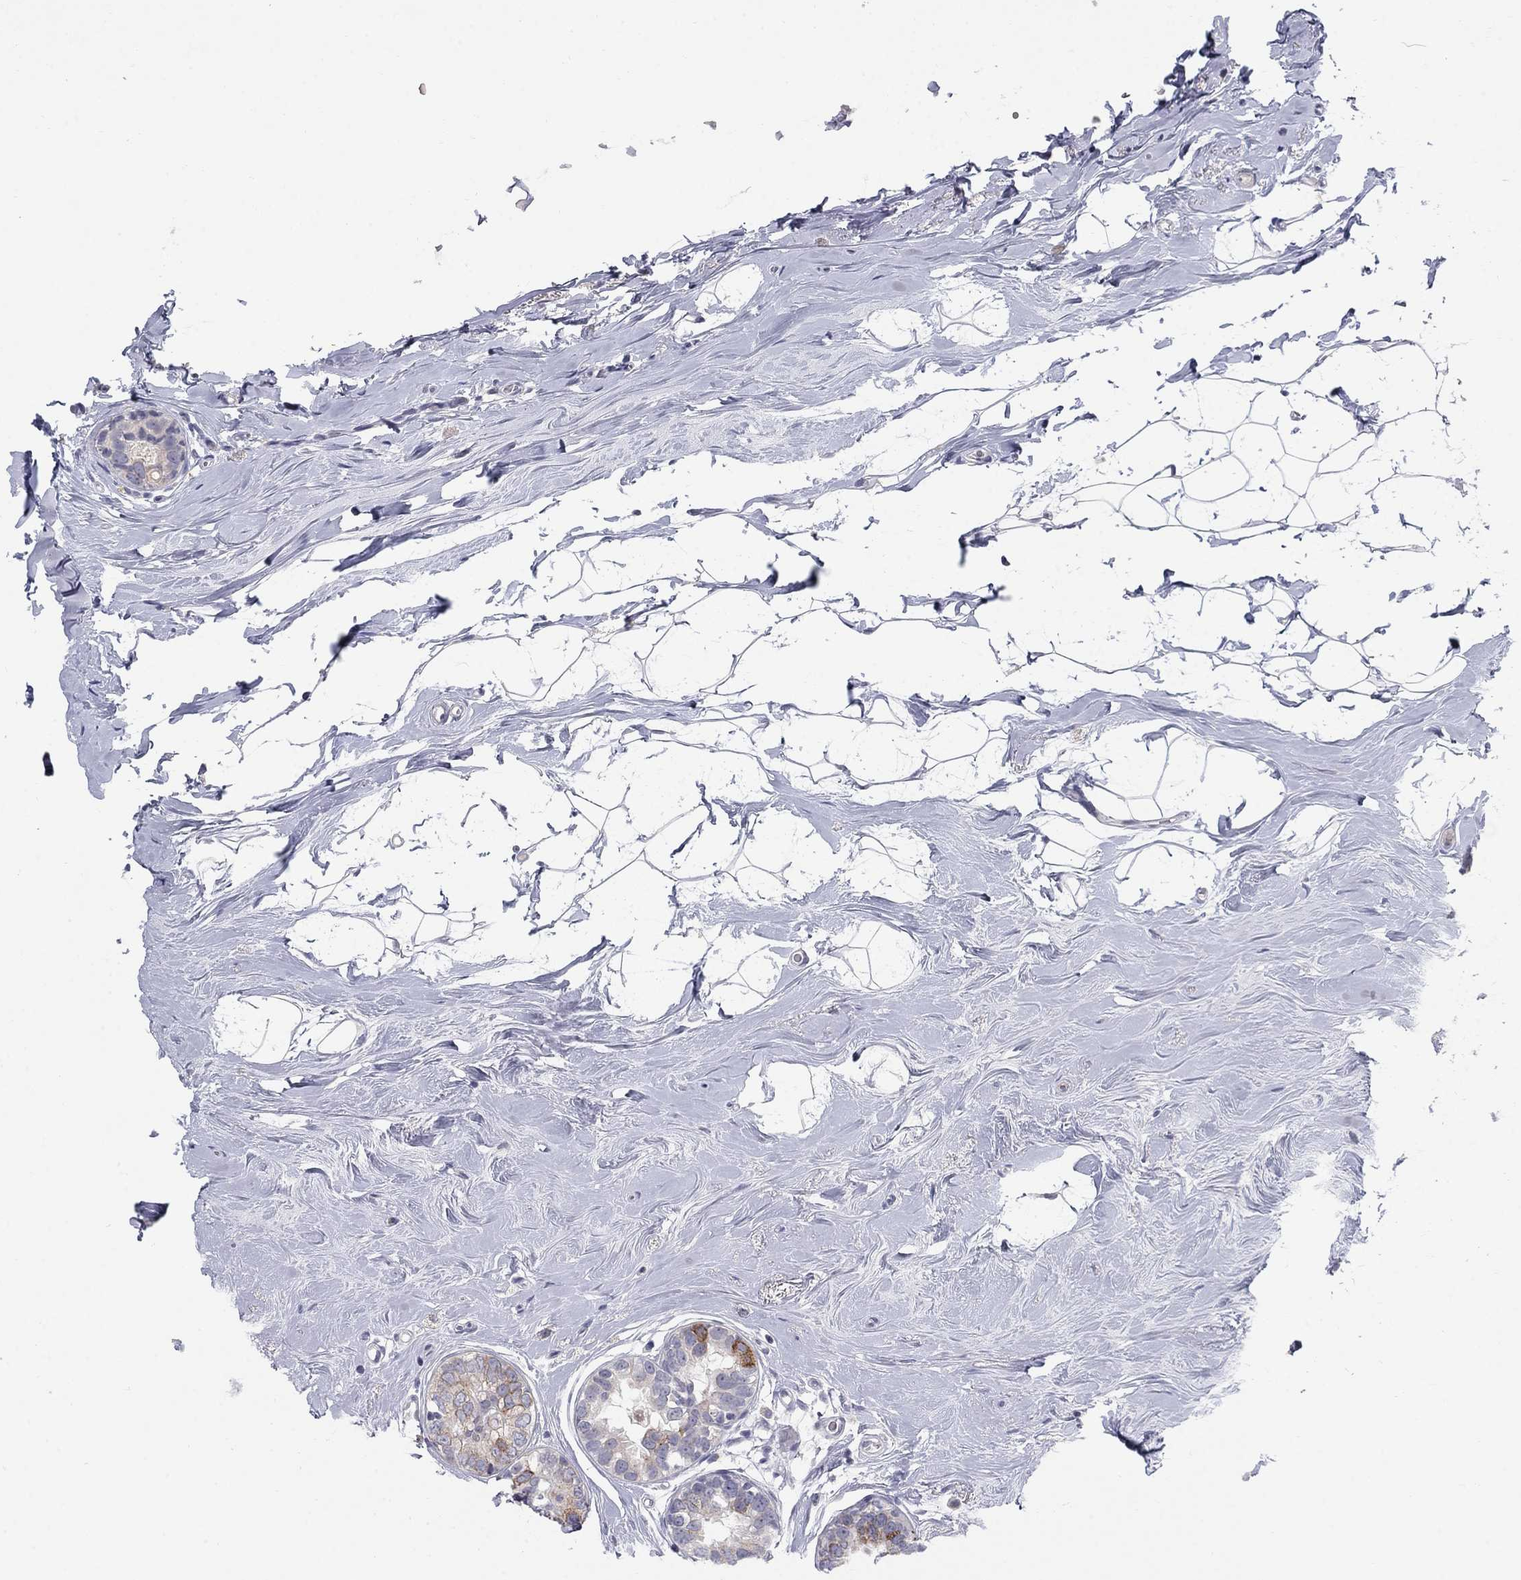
{"staining": {"intensity": "moderate", "quantity": "<25%", "location": "cytoplasmic/membranous"}, "tissue": "breast cancer", "cell_type": "Tumor cells", "image_type": "cancer", "snomed": [{"axis": "morphology", "description": "Duct carcinoma"}, {"axis": "topography", "description": "Breast"}], "caption": "This histopathology image demonstrates IHC staining of breast cancer, with low moderate cytoplasmic/membranous positivity in about <25% of tumor cells.", "gene": "NTRK2", "patient": {"sex": "female", "age": 55}}